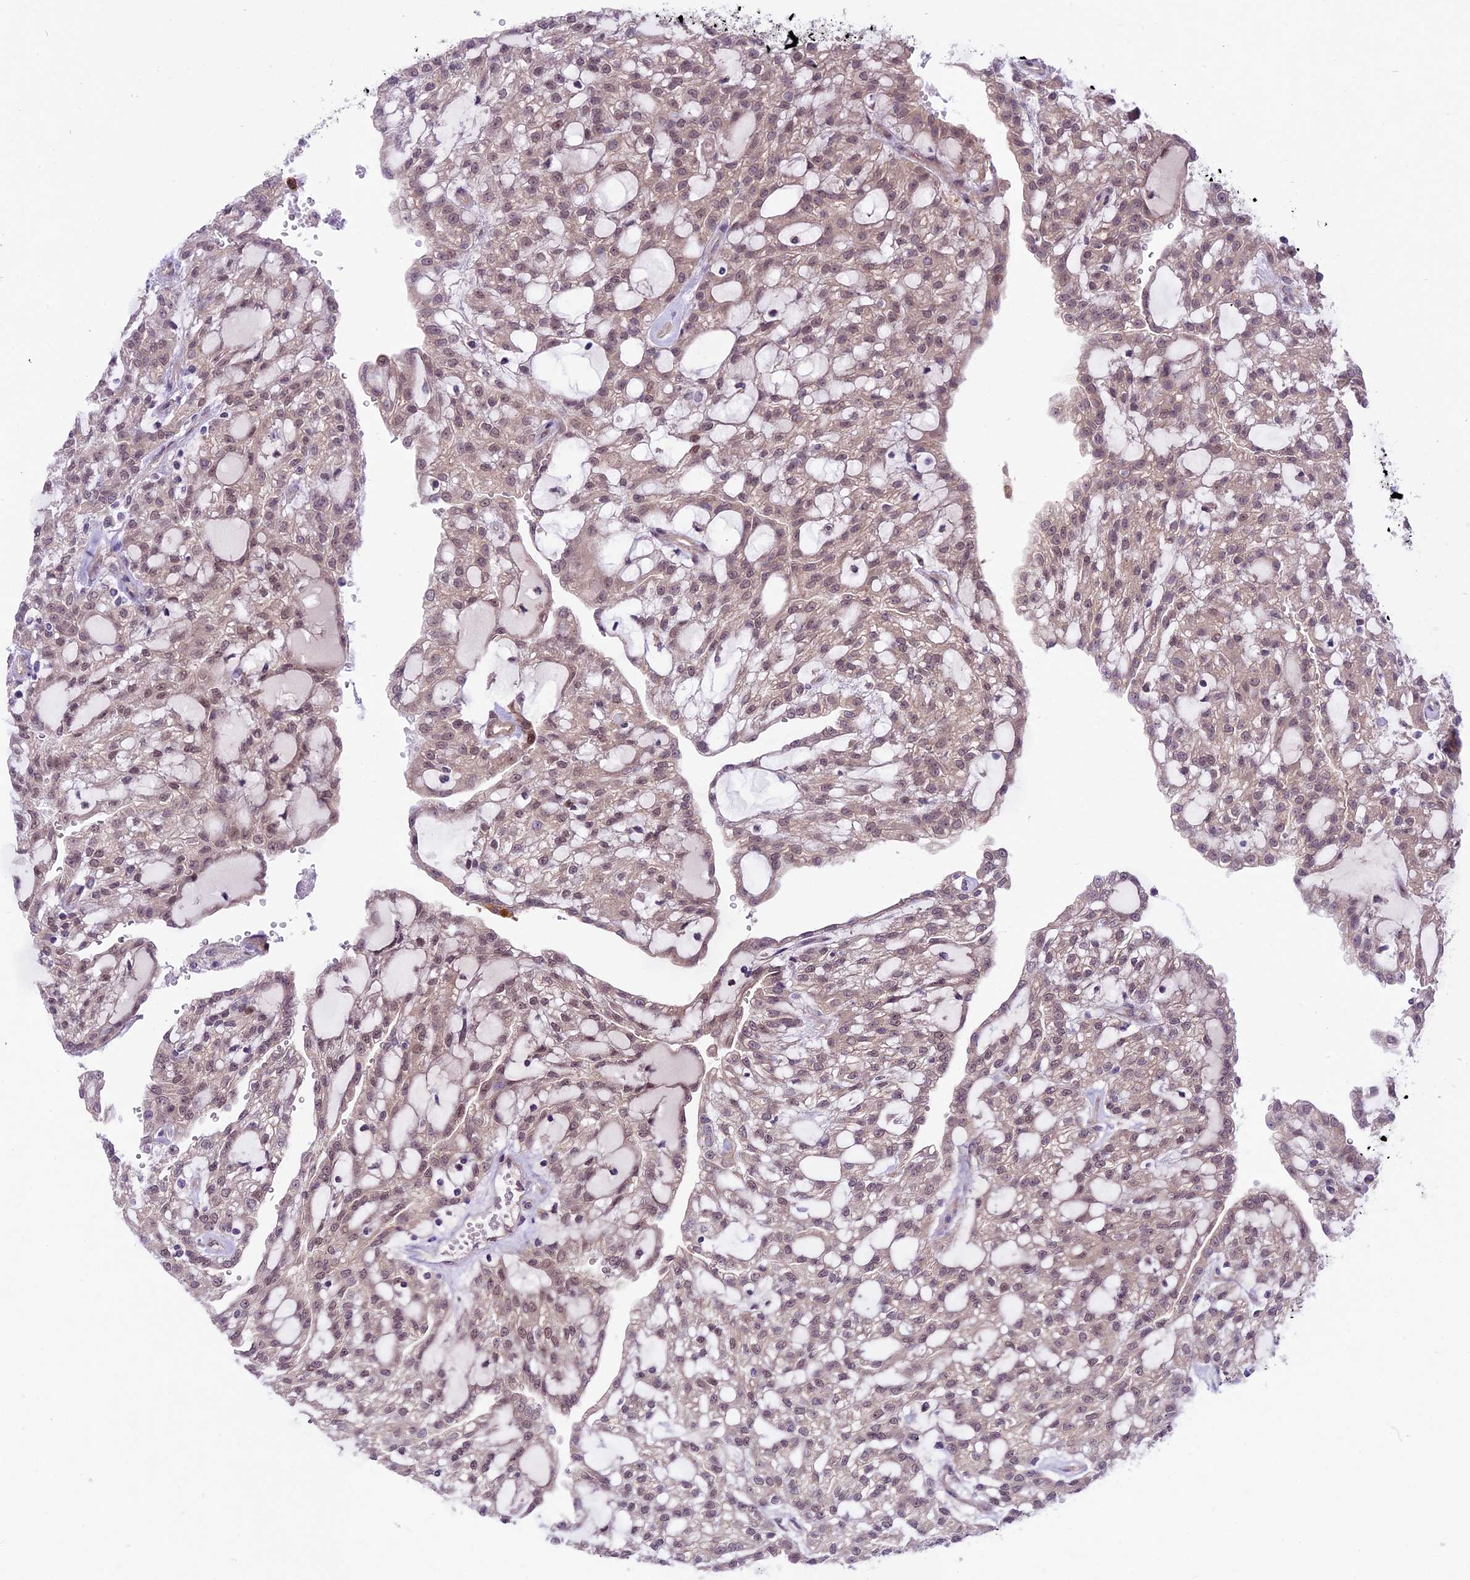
{"staining": {"intensity": "weak", "quantity": ">75%", "location": "cytoplasmic/membranous,nuclear"}, "tissue": "renal cancer", "cell_type": "Tumor cells", "image_type": "cancer", "snomed": [{"axis": "morphology", "description": "Adenocarcinoma, NOS"}, {"axis": "topography", "description": "Kidney"}], "caption": "Approximately >75% of tumor cells in human renal cancer (adenocarcinoma) reveal weak cytoplasmic/membranous and nuclear protein expression as visualized by brown immunohistochemical staining.", "gene": "SPRED1", "patient": {"sex": "male", "age": 63}}